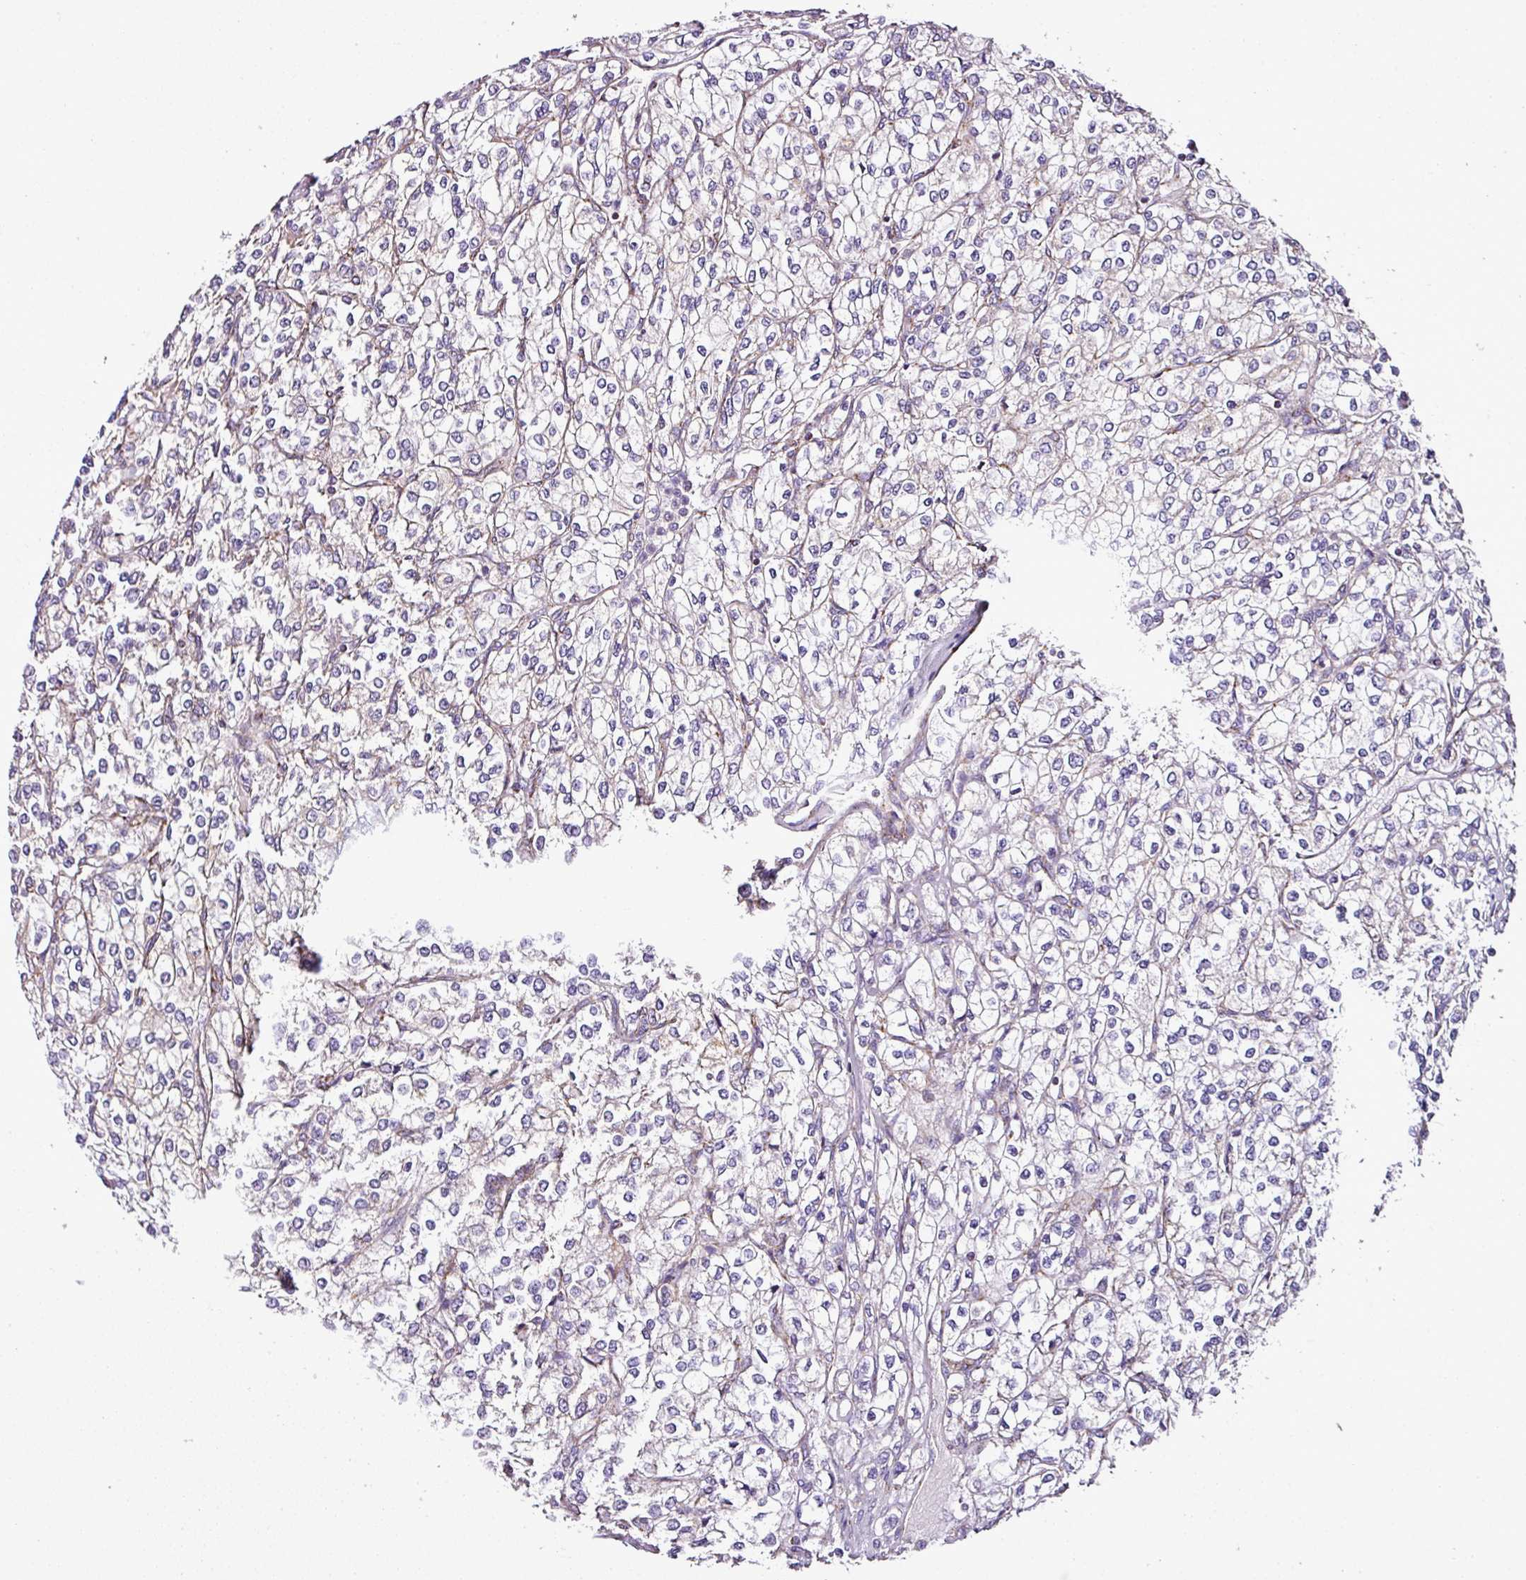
{"staining": {"intensity": "negative", "quantity": "none", "location": "none"}, "tissue": "renal cancer", "cell_type": "Tumor cells", "image_type": "cancer", "snomed": [{"axis": "morphology", "description": "Adenocarcinoma, NOS"}, {"axis": "topography", "description": "Kidney"}], "caption": "This is an immunohistochemistry photomicrograph of human adenocarcinoma (renal). There is no expression in tumor cells.", "gene": "DPAGT1", "patient": {"sex": "male", "age": 80}}